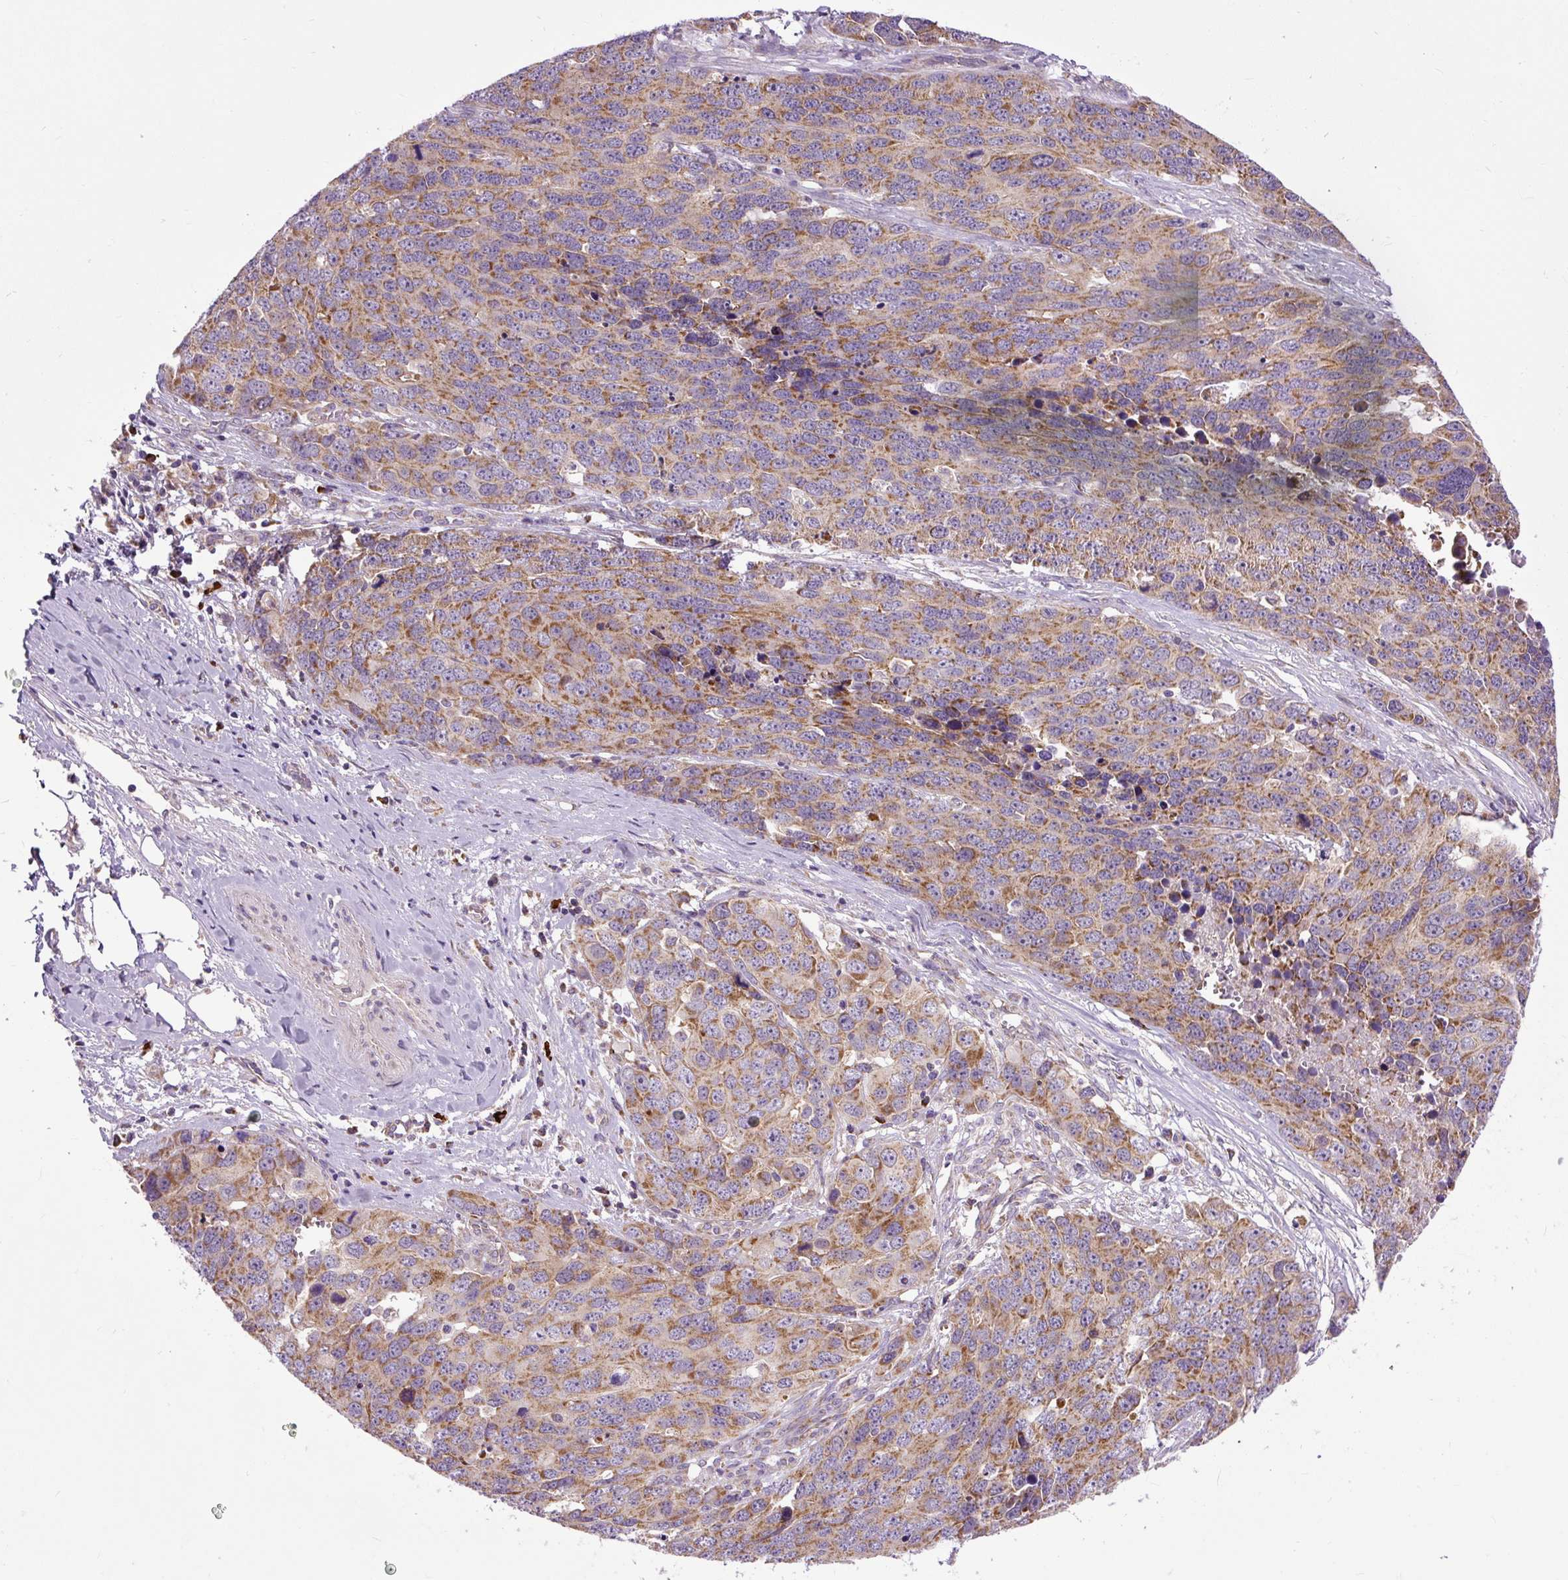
{"staining": {"intensity": "moderate", "quantity": ">75%", "location": "cytoplasmic/membranous"}, "tissue": "ovarian cancer", "cell_type": "Tumor cells", "image_type": "cancer", "snomed": [{"axis": "morphology", "description": "Cystadenocarcinoma, serous, NOS"}, {"axis": "topography", "description": "Ovary"}], "caption": "Immunohistochemical staining of ovarian cancer demonstrates medium levels of moderate cytoplasmic/membranous staining in about >75% of tumor cells.", "gene": "TM2D3", "patient": {"sex": "female", "age": 76}}